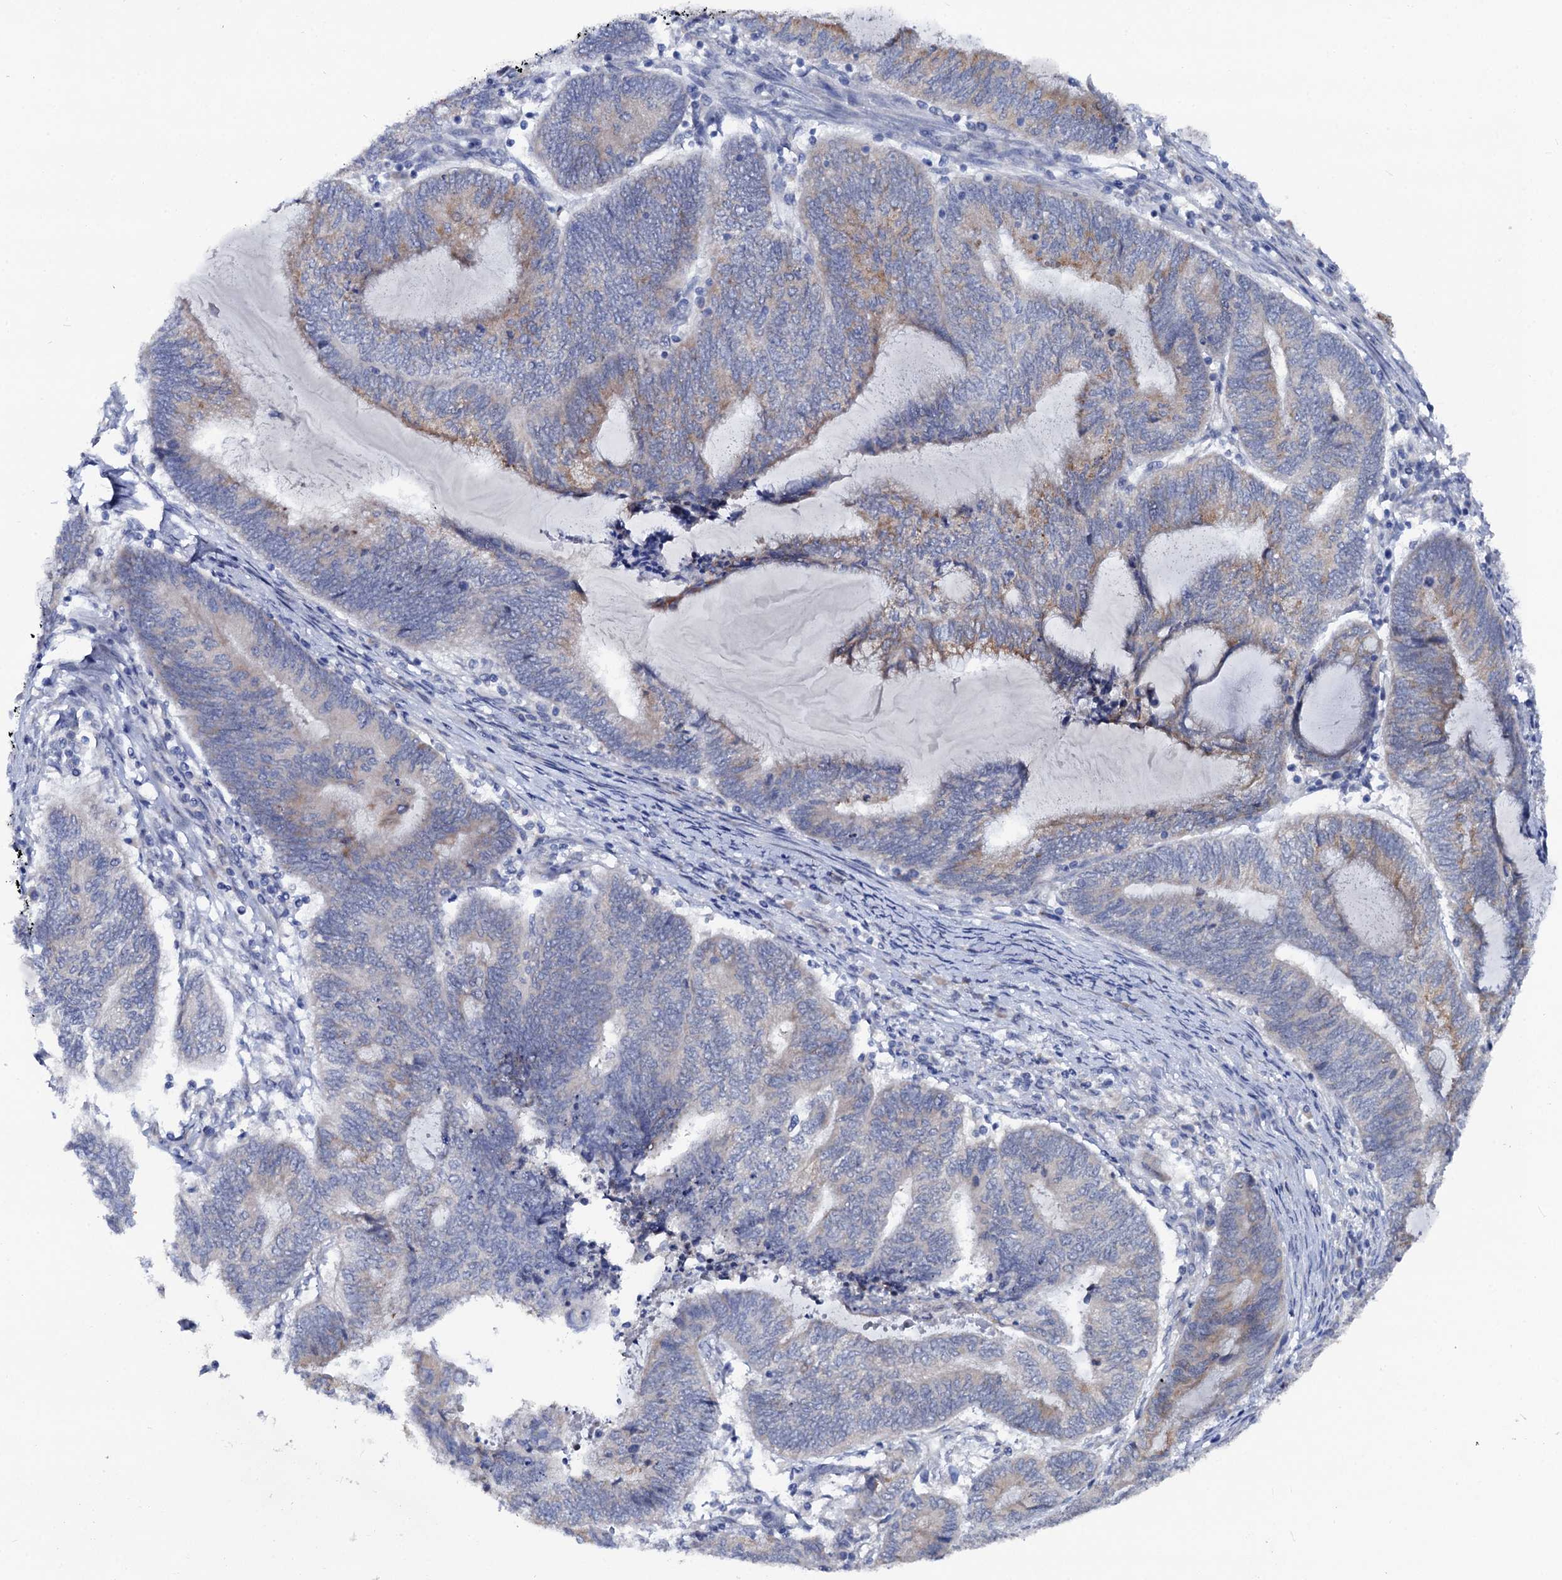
{"staining": {"intensity": "weak", "quantity": "<25%", "location": "cytoplasmic/membranous"}, "tissue": "endometrial cancer", "cell_type": "Tumor cells", "image_type": "cancer", "snomed": [{"axis": "morphology", "description": "Adenocarcinoma, NOS"}, {"axis": "topography", "description": "Uterus"}, {"axis": "topography", "description": "Endometrium"}], "caption": "Protein analysis of endometrial adenocarcinoma demonstrates no significant staining in tumor cells. (DAB (3,3'-diaminobenzidine) immunohistochemistry visualized using brightfield microscopy, high magnification).", "gene": "CAPRIN2", "patient": {"sex": "female", "age": 70}}